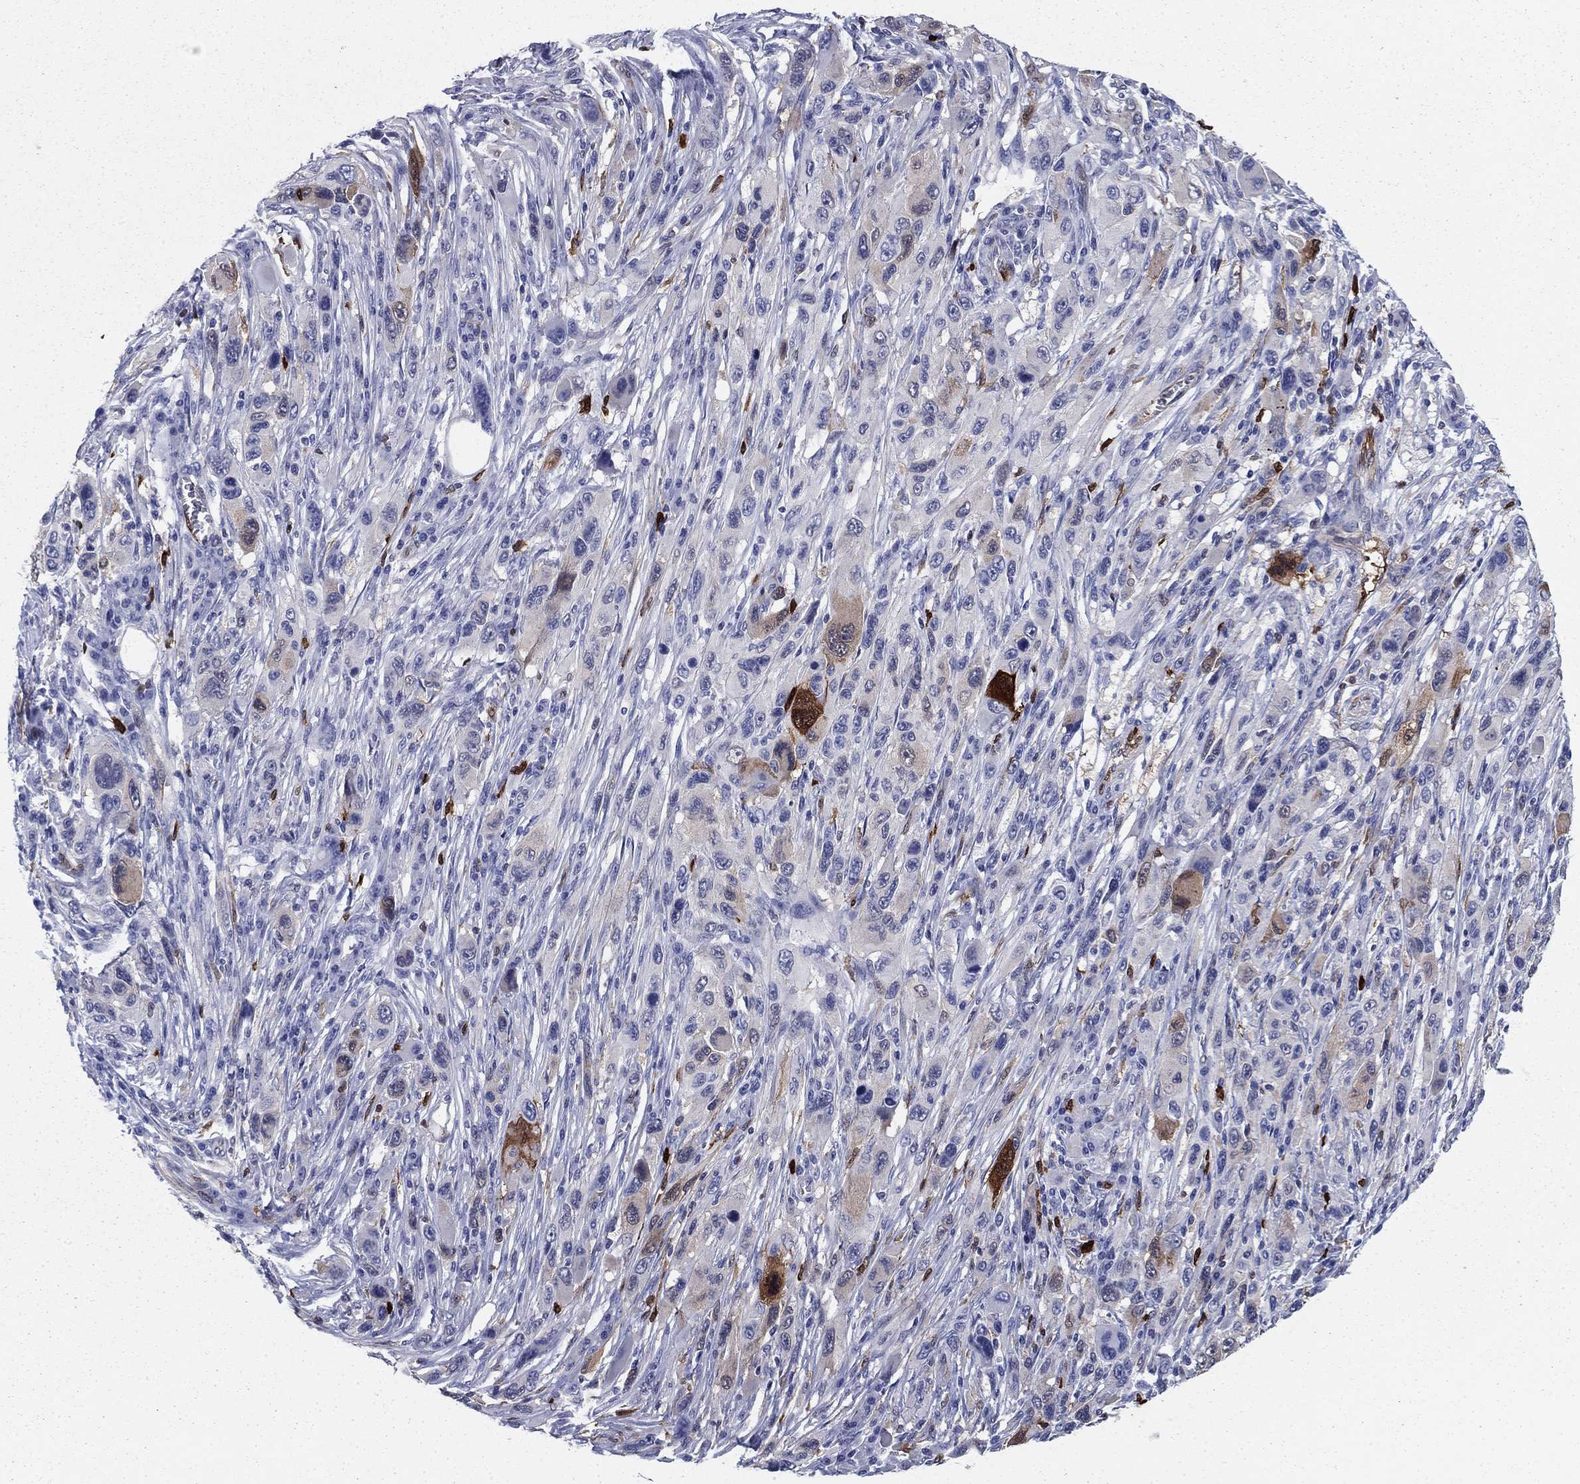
{"staining": {"intensity": "strong", "quantity": "<25%", "location": "cytoplasmic/membranous,nuclear"}, "tissue": "melanoma", "cell_type": "Tumor cells", "image_type": "cancer", "snomed": [{"axis": "morphology", "description": "Malignant melanoma, NOS"}, {"axis": "topography", "description": "Skin"}], "caption": "Strong cytoplasmic/membranous and nuclear positivity for a protein is present in approximately <25% of tumor cells of melanoma using immunohistochemistry.", "gene": "STMN1", "patient": {"sex": "male", "age": 53}}